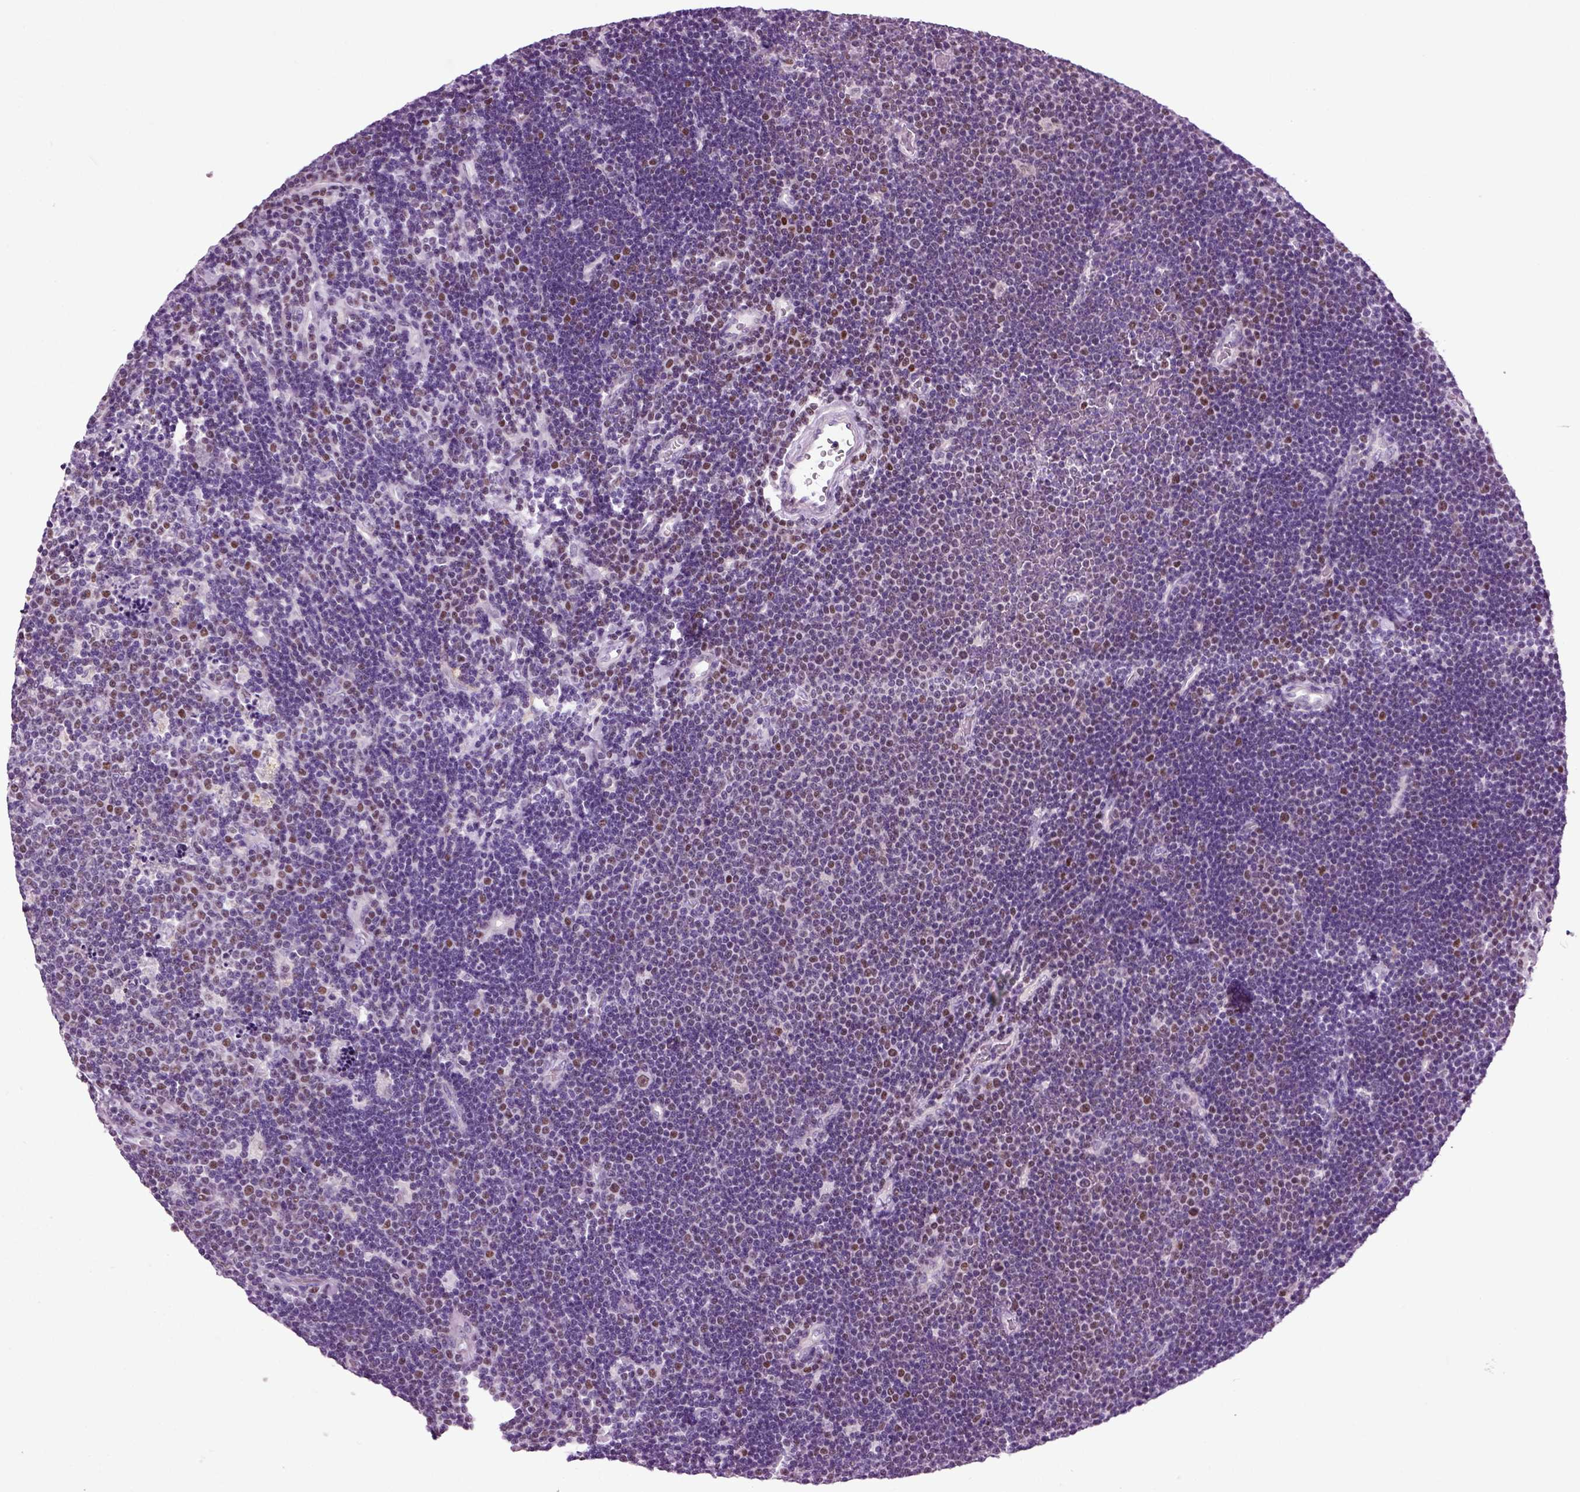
{"staining": {"intensity": "negative", "quantity": "none", "location": "none"}, "tissue": "lymphoma", "cell_type": "Tumor cells", "image_type": "cancer", "snomed": [{"axis": "morphology", "description": "Malignant lymphoma, non-Hodgkin's type, Low grade"}, {"axis": "topography", "description": "Brain"}], "caption": "High power microscopy image of an IHC photomicrograph of lymphoma, revealing no significant expression in tumor cells.", "gene": "ARID3A", "patient": {"sex": "female", "age": 66}}